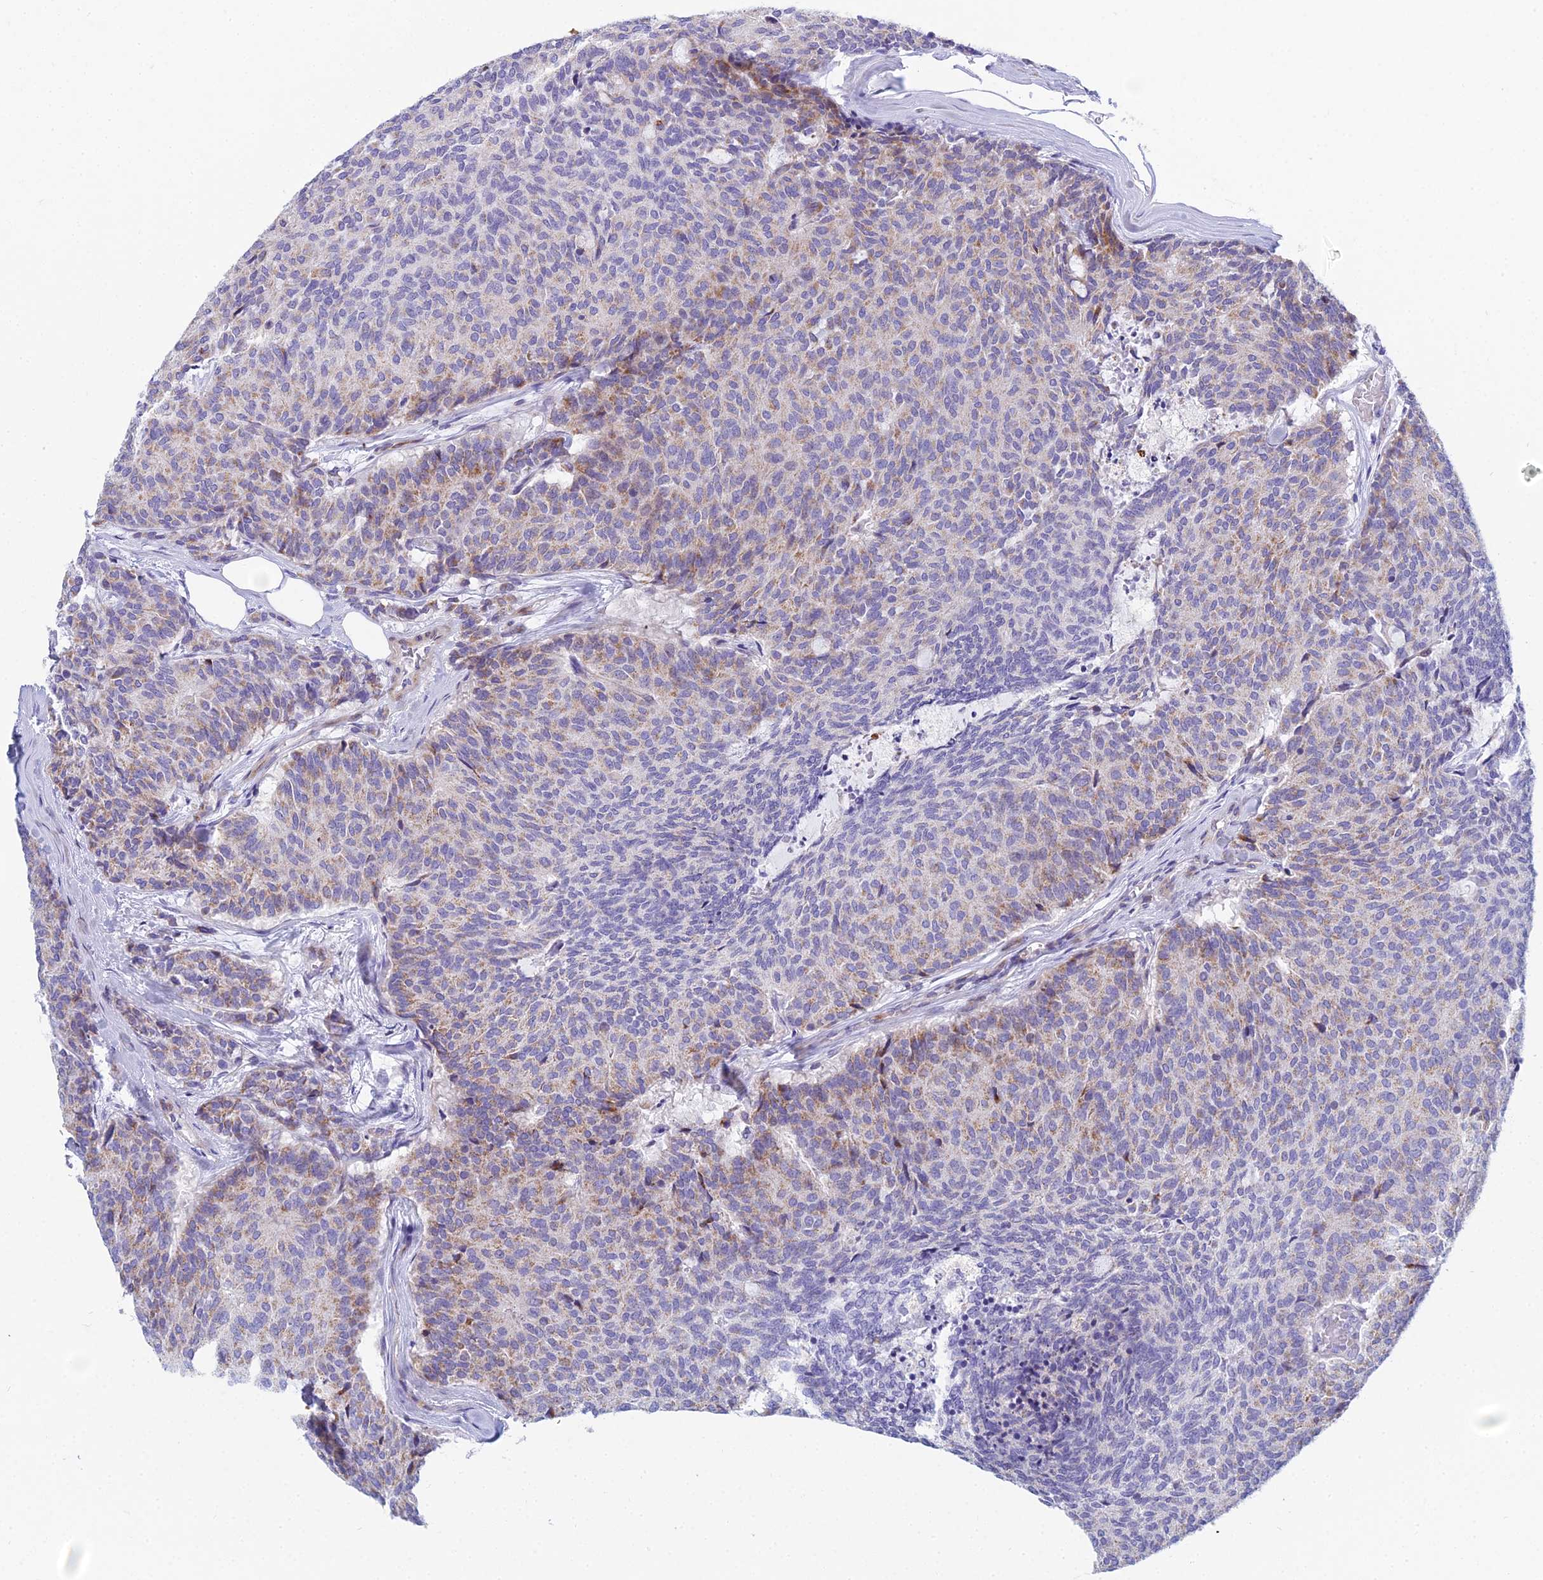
{"staining": {"intensity": "weak", "quantity": "25%-75%", "location": "cytoplasmic/membranous"}, "tissue": "carcinoid", "cell_type": "Tumor cells", "image_type": "cancer", "snomed": [{"axis": "morphology", "description": "Carcinoid, malignant, NOS"}, {"axis": "topography", "description": "Pancreas"}], "caption": "Weak cytoplasmic/membranous protein expression is appreciated in about 25%-75% of tumor cells in carcinoid.", "gene": "PRR13", "patient": {"sex": "female", "age": 54}}